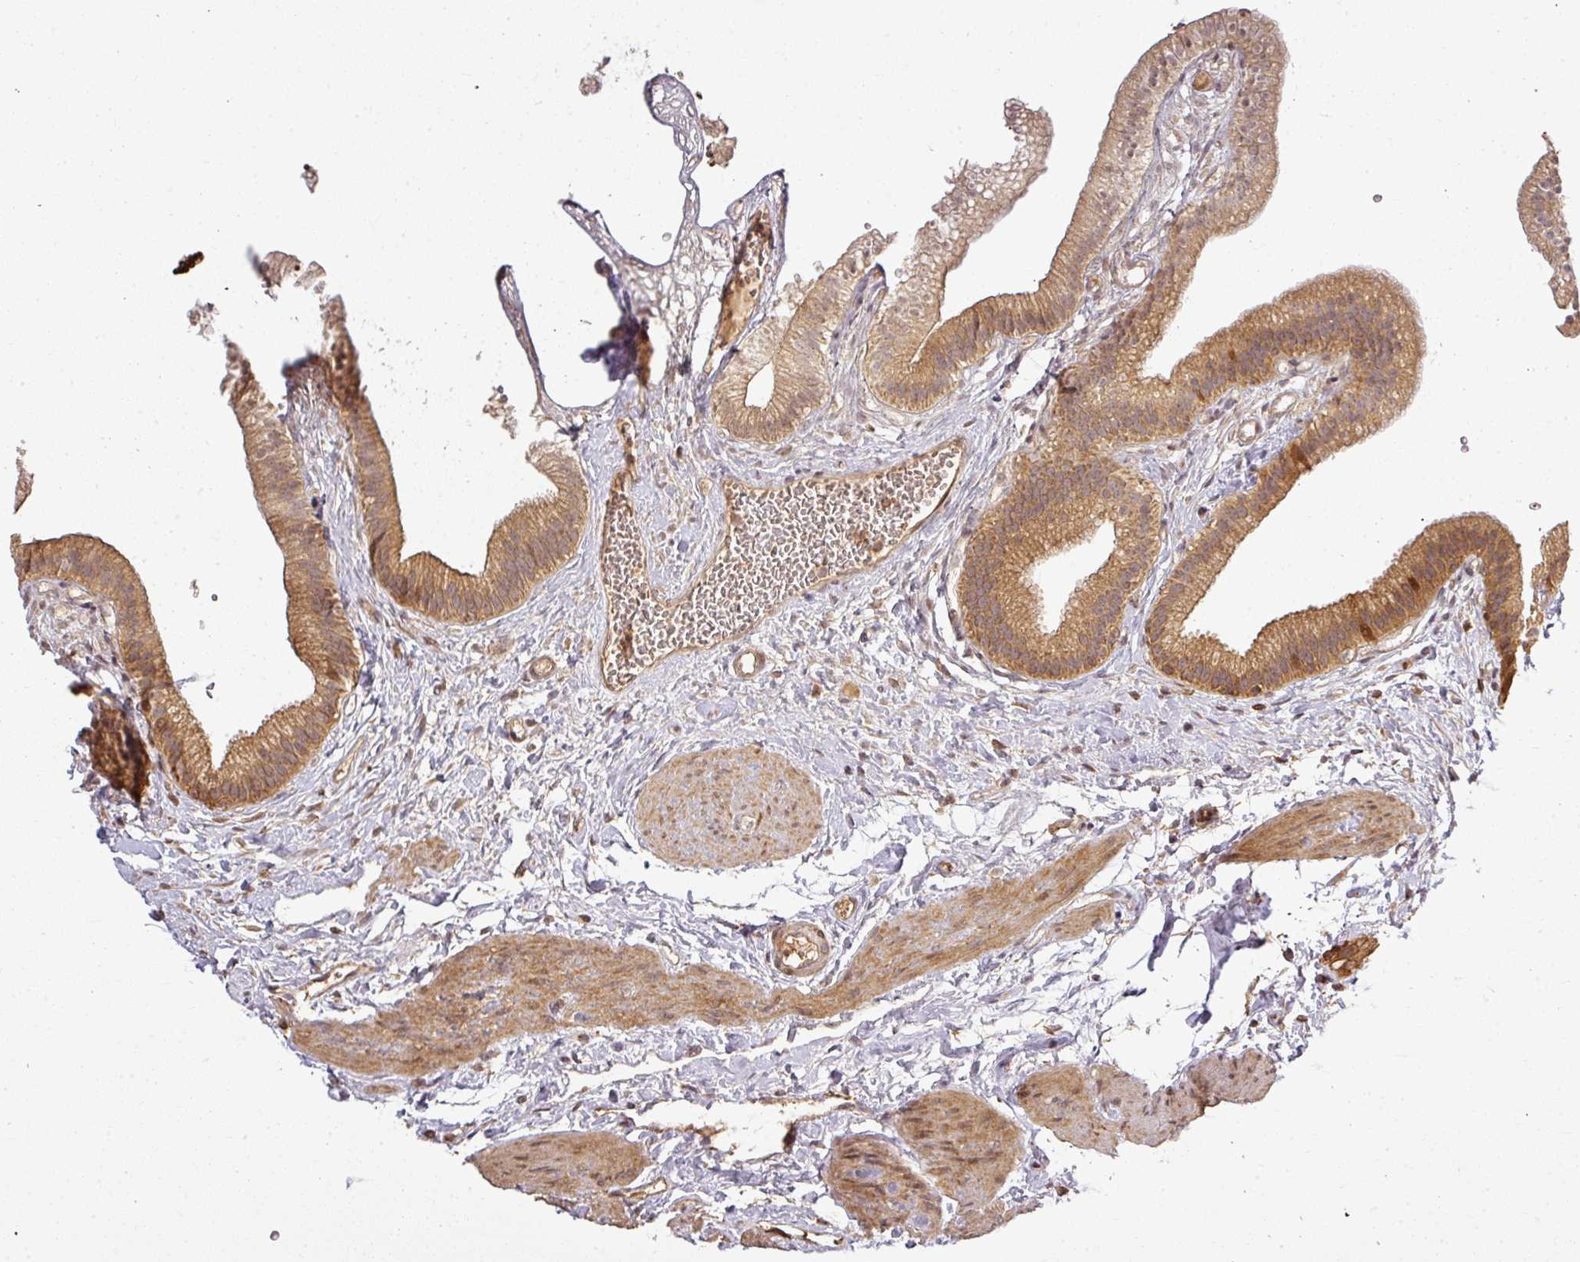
{"staining": {"intensity": "strong", "quantity": ">75%", "location": "cytoplasmic/membranous"}, "tissue": "gallbladder", "cell_type": "Glandular cells", "image_type": "normal", "snomed": [{"axis": "morphology", "description": "Normal tissue, NOS"}, {"axis": "topography", "description": "Gallbladder"}], "caption": "The photomicrograph displays staining of benign gallbladder, revealing strong cytoplasmic/membranous protein expression (brown color) within glandular cells.", "gene": "FAIM", "patient": {"sex": "female", "age": 54}}